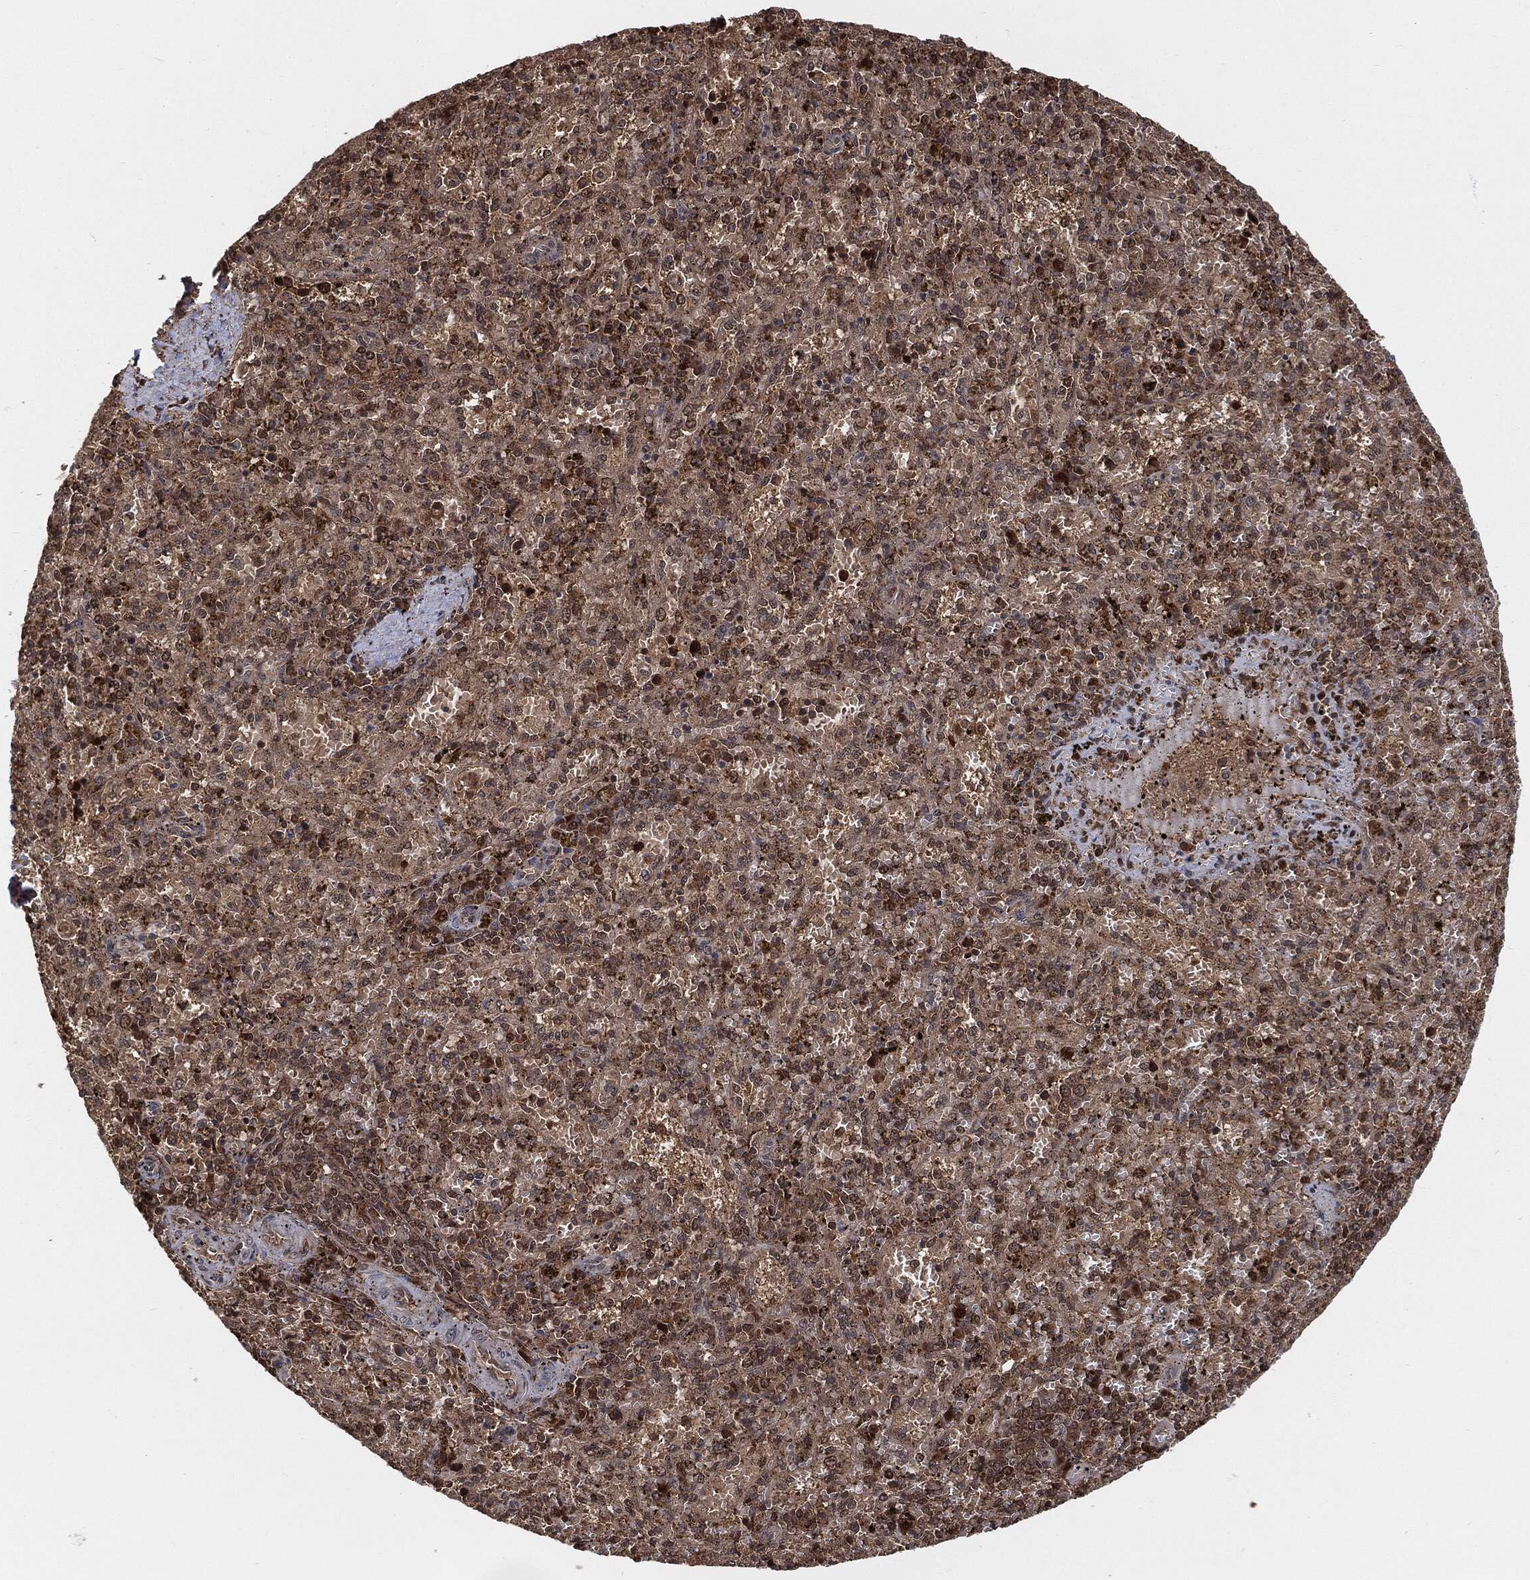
{"staining": {"intensity": "moderate", "quantity": "<25%", "location": "cytoplasmic/membranous,nuclear"}, "tissue": "spleen", "cell_type": "Cells in red pulp", "image_type": "normal", "snomed": [{"axis": "morphology", "description": "Normal tissue, NOS"}, {"axis": "topography", "description": "Spleen"}], "caption": "Spleen stained for a protein shows moderate cytoplasmic/membranous,nuclear positivity in cells in red pulp. (DAB (3,3'-diaminobenzidine) IHC, brown staining for protein, blue staining for nuclei).", "gene": "CUTA", "patient": {"sex": "female", "age": 50}}